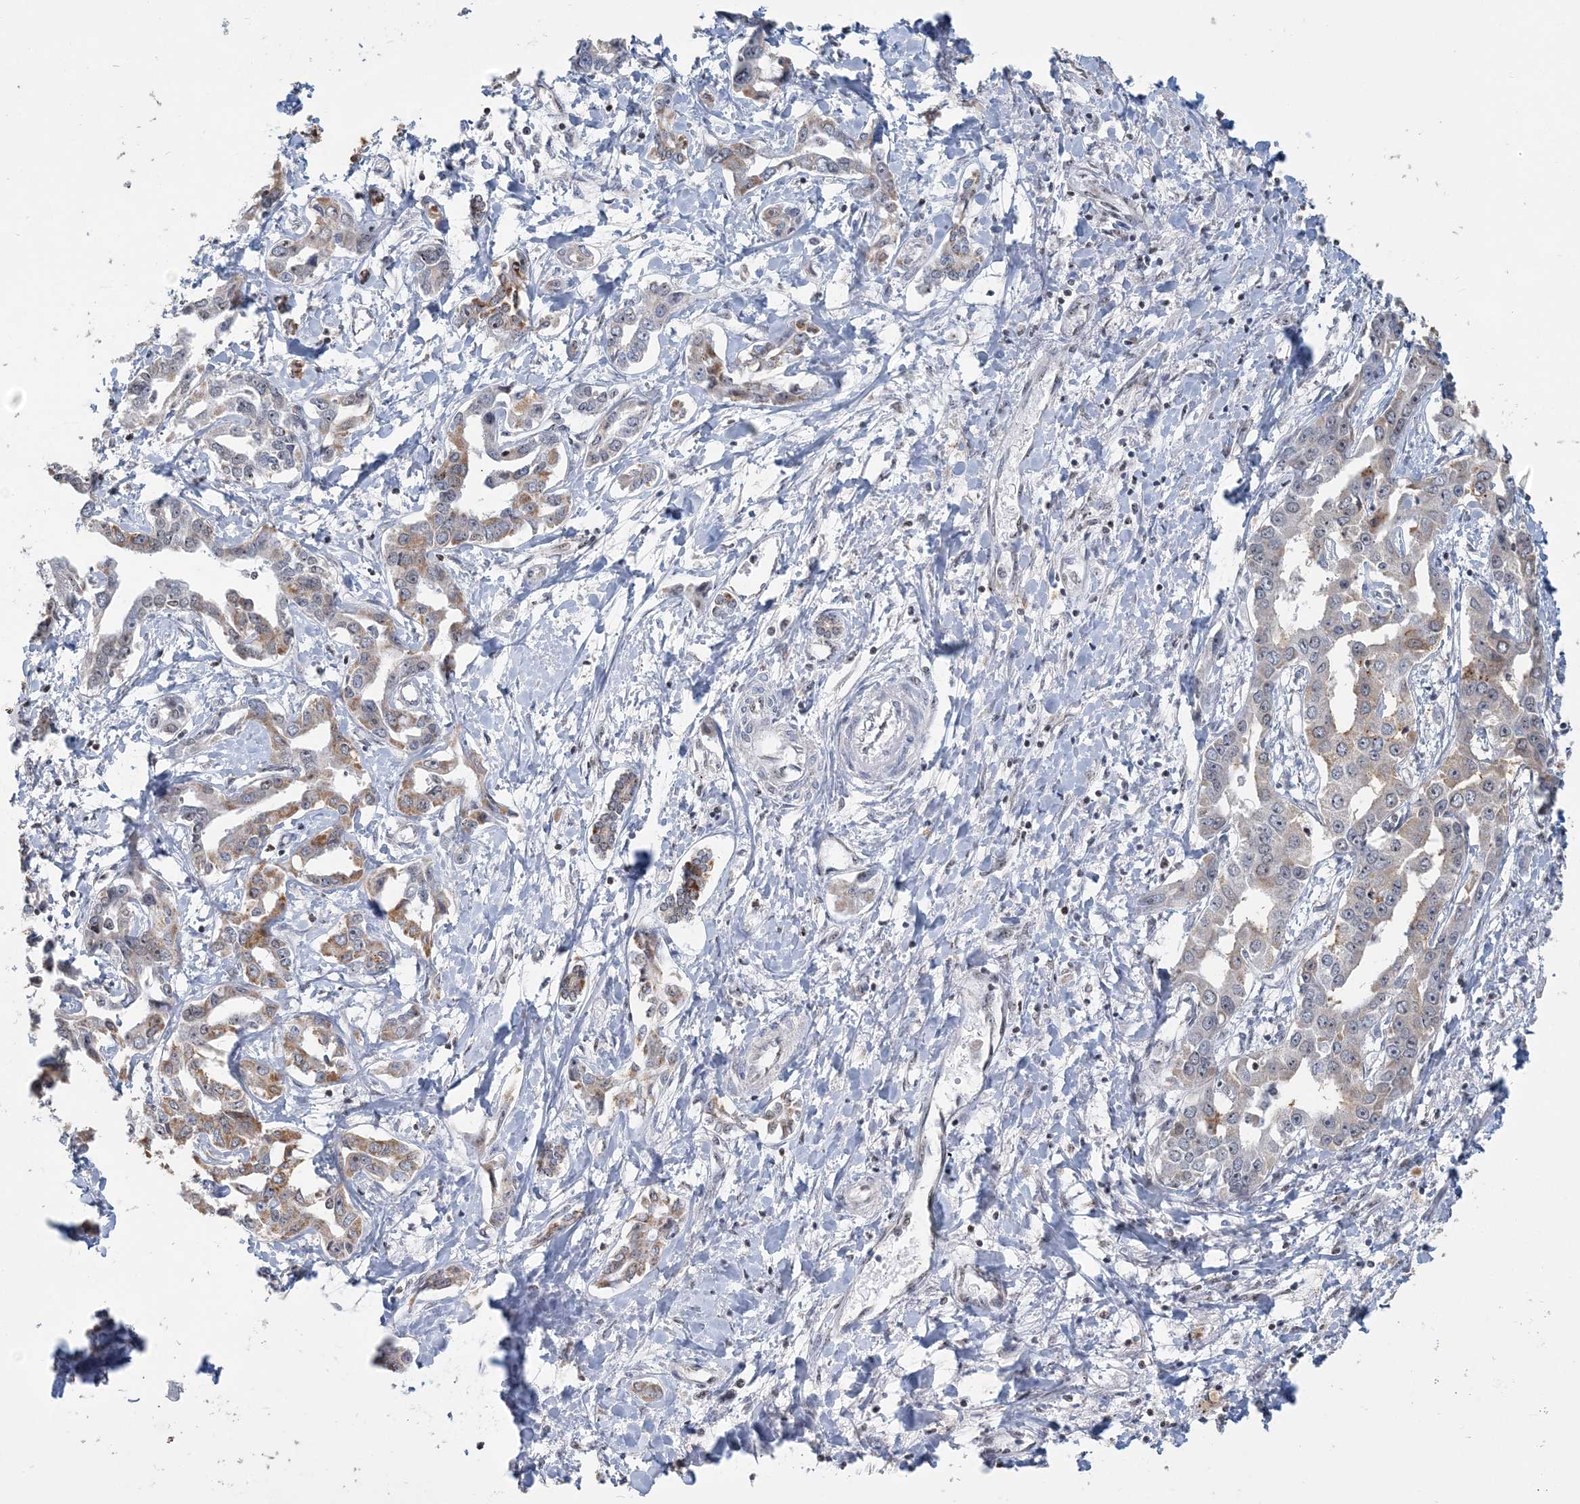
{"staining": {"intensity": "moderate", "quantity": "25%-75%", "location": "cytoplasmic/membranous"}, "tissue": "liver cancer", "cell_type": "Tumor cells", "image_type": "cancer", "snomed": [{"axis": "morphology", "description": "Cholangiocarcinoma"}, {"axis": "topography", "description": "Liver"}], "caption": "This histopathology image exhibits liver cancer (cholangiocarcinoma) stained with immunohistochemistry to label a protein in brown. The cytoplasmic/membranous of tumor cells show moderate positivity for the protein. Nuclei are counter-stained blue.", "gene": "SUCLG1", "patient": {"sex": "male", "age": 59}}